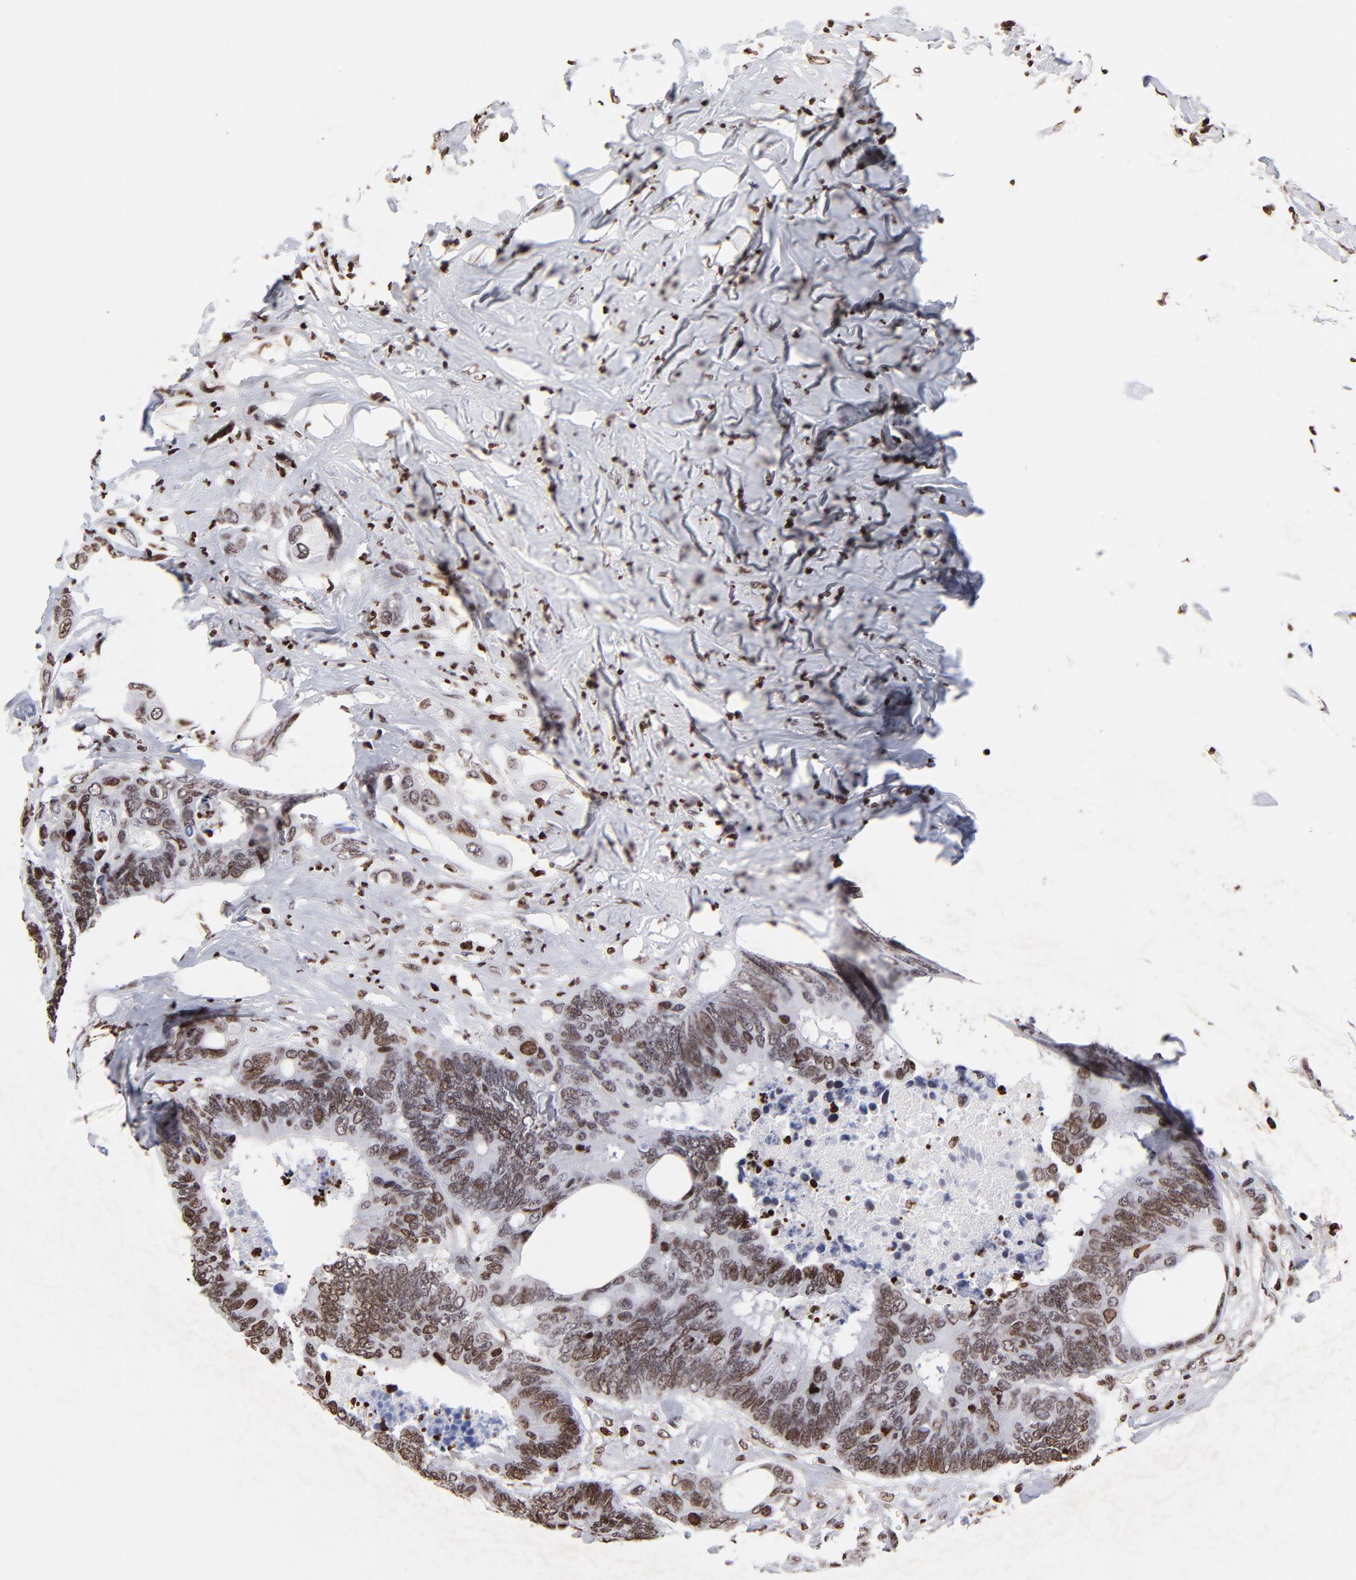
{"staining": {"intensity": "moderate", "quantity": ">75%", "location": "nuclear"}, "tissue": "colorectal cancer", "cell_type": "Tumor cells", "image_type": "cancer", "snomed": [{"axis": "morphology", "description": "Adenocarcinoma, NOS"}, {"axis": "topography", "description": "Rectum"}], "caption": "Immunohistochemistry photomicrograph of neoplastic tissue: human adenocarcinoma (colorectal) stained using immunohistochemistry (IHC) displays medium levels of moderate protein expression localized specifically in the nuclear of tumor cells, appearing as a nuclear brown color.", "gene": "FBH1", "patient": {"sex": "male", "age": 55}}